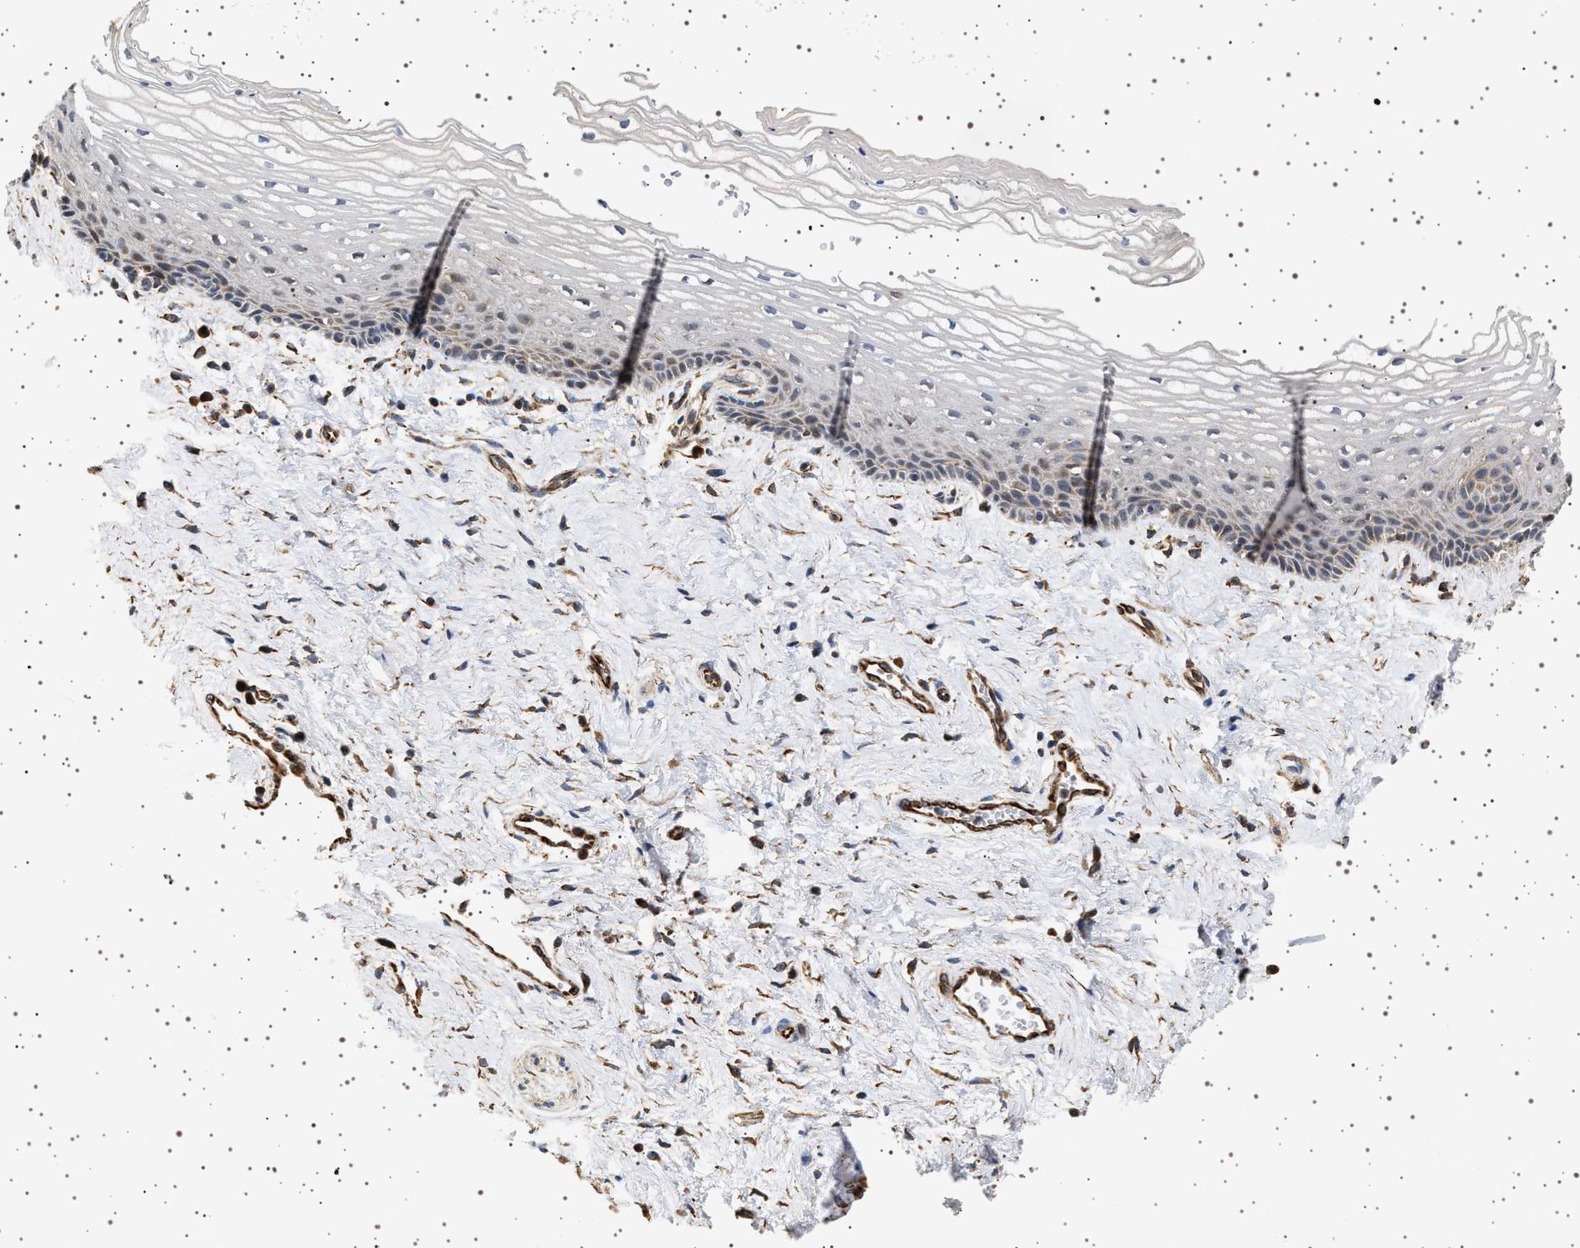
{"staining": {"intensity": "weak", "quantity": "<25%", "location": "cytoplasmic/membranous"}, "tissue": "vagina", "cell_type": "Squamous epithelial cells", "image_type": "normal", "snomed": [{"axis": "morphology", "description": "Normal tissue, NOS"}, {"axis": "topography", "description": "Vagina"}], "caption": "IHC of benign vagina shows no expression in squamous epithelial cells.", "gene": "TRUB2", "patient": {"sex": "female", "age": 46}}